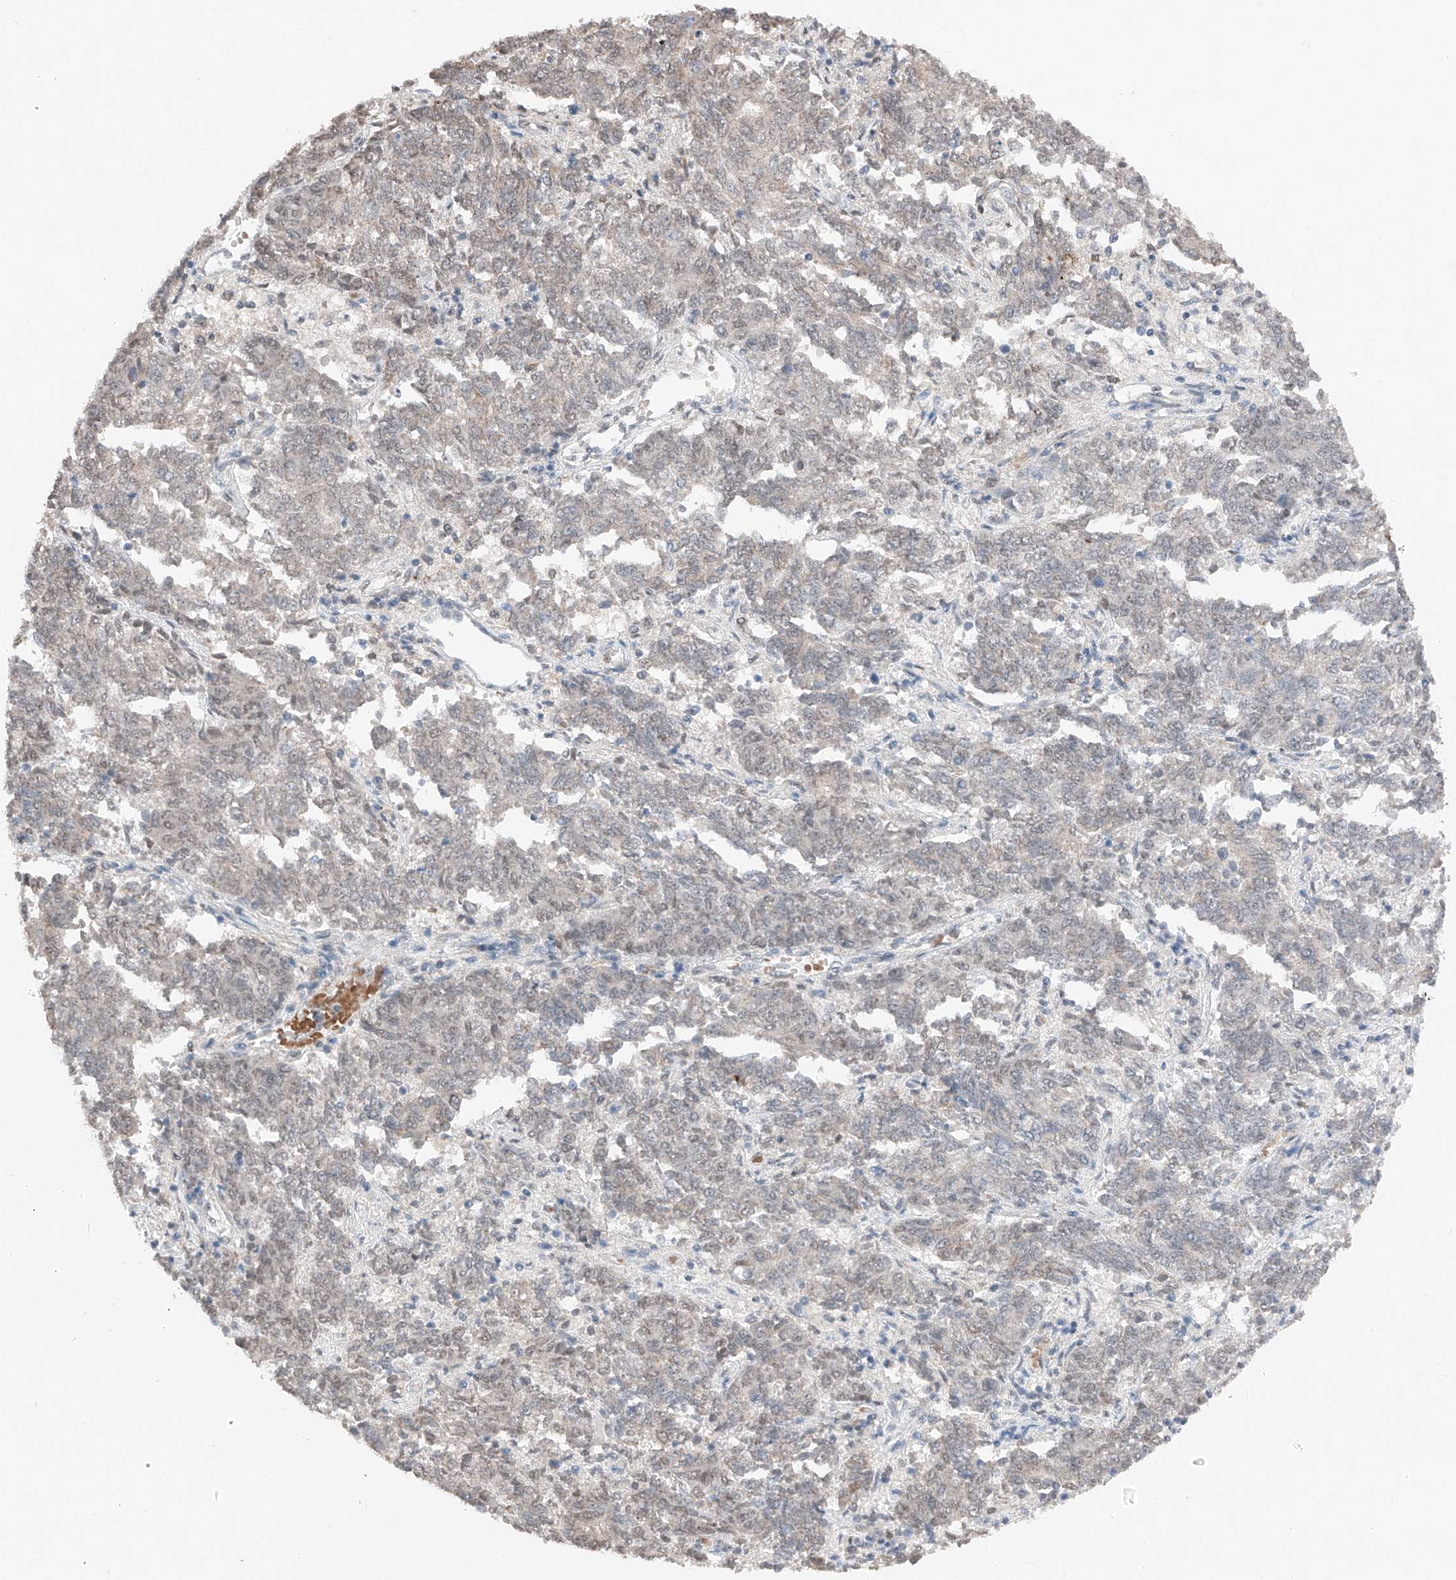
{"staining": {"intensity": "weak", "quantity": "25%-75%", "location": "cytoplasmic/membranous"}, "tissue": "endometrial cancer", "cell_type": "Tumor cells", "image_type": "cancer", "snomed": [{"axis": "morphology", "description": "Adenocarcinoma, NOS"}, {"axis": "topography", "description": "Endometrium"}], "caption": "About 25%-75% of tumor cells in human endometrial adenocarcinoma show weak cytoplasmic/membranous protein expression as visualized by brown immunohistochemical staining.", "gene": "TBX4", "patient": {"sex": "female", "age": 80}}